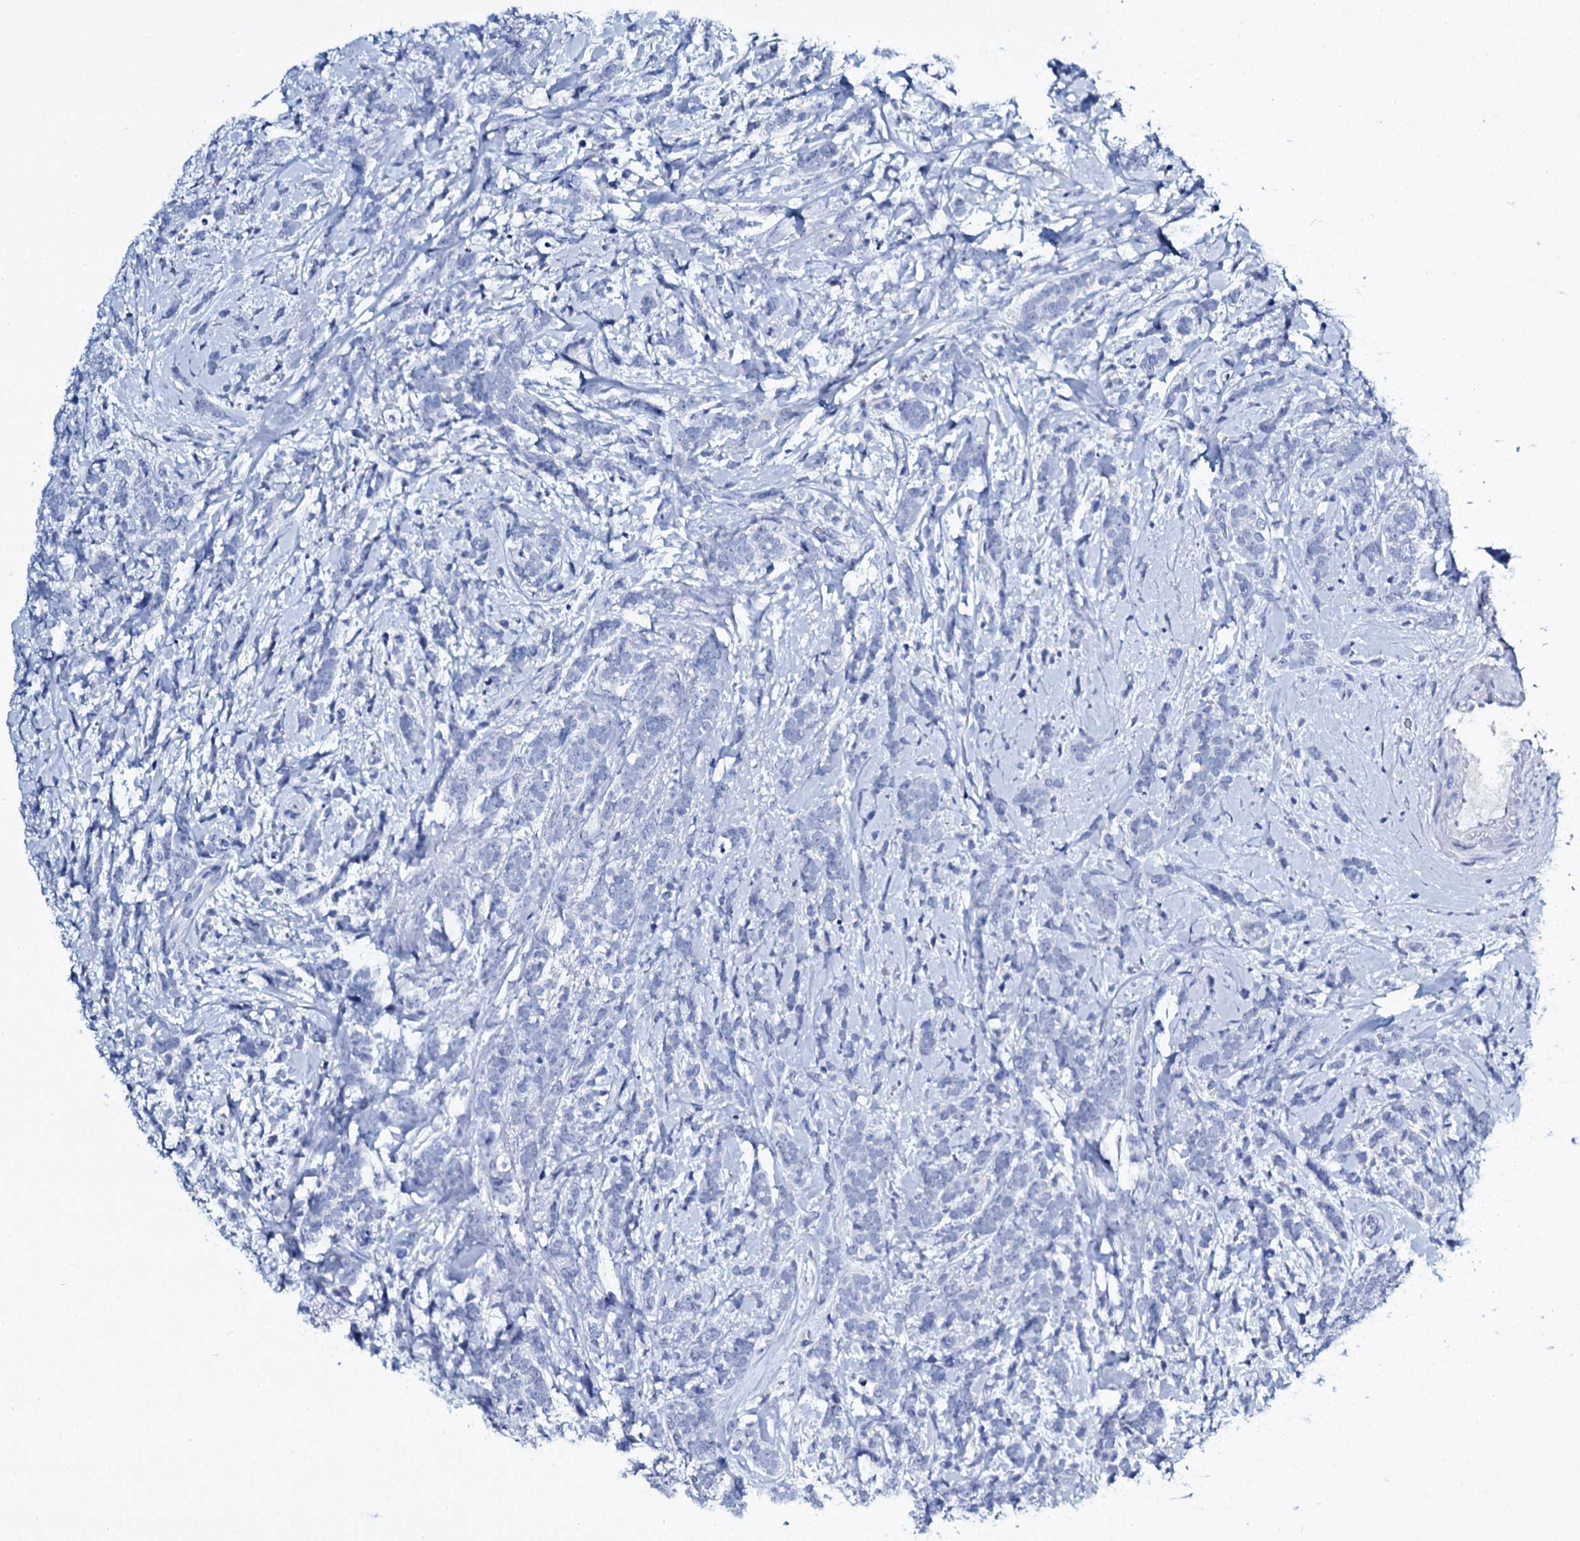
{"staining": {"intensity": "negative", "quantity": "none", "location": "none"}, "tissue": "breast cancer", "cell_type": "Tumor cells", "image_type": "cancer", "snomed": [{"axis": "morphology", "description": "Lobular carcinoma"}, {"axis": "topography", "description": "Breast"}], "caption": "IHC micrograph of breast lobular carcinoma stained for a protein (brown), which demonstrates no staining in tumor cells.", "gene": "TPGS2", "patient": {"sex": "female", "age": 58}}